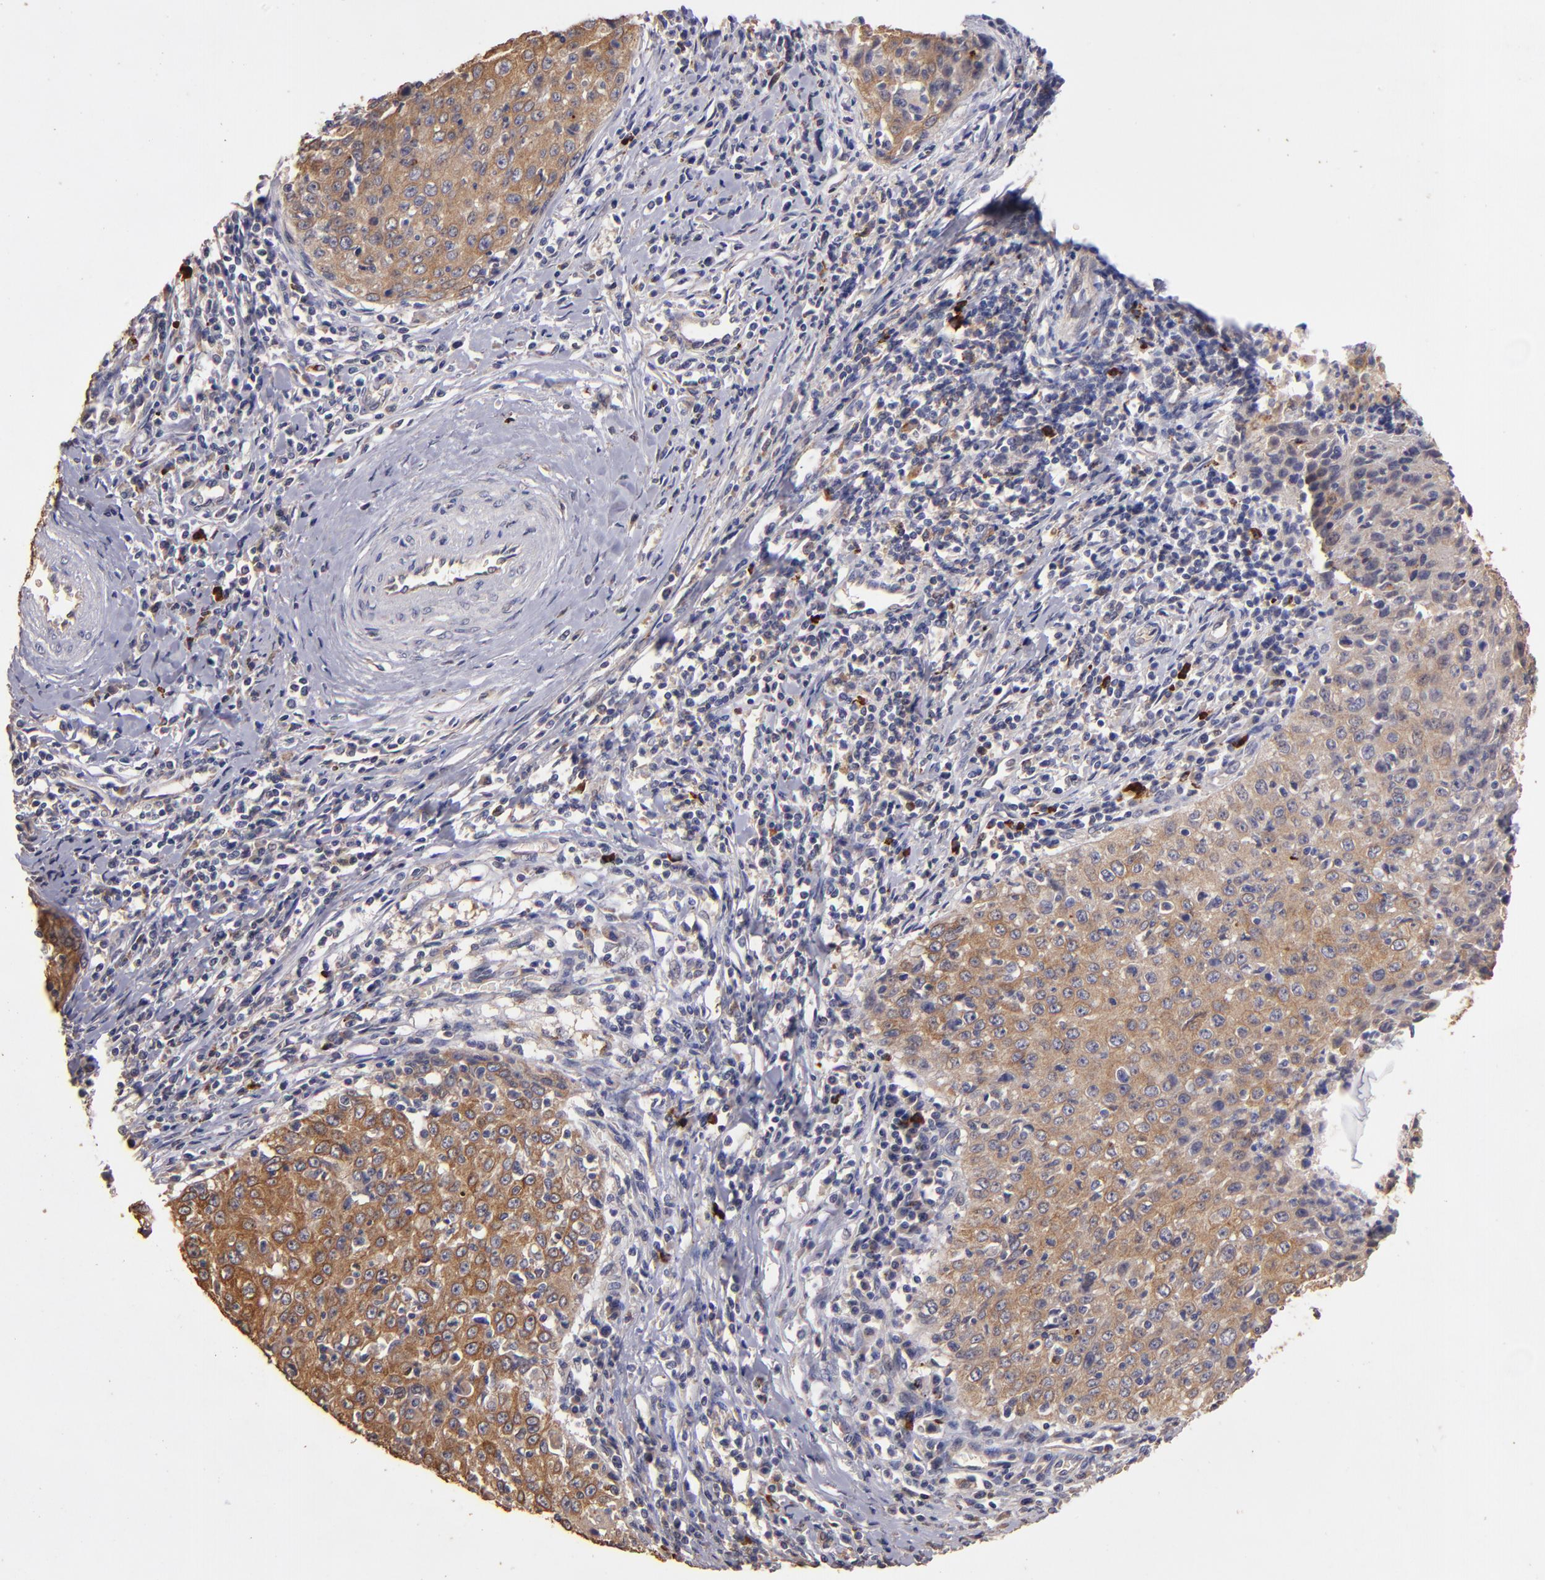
{"staining": {"intensity": "moderate", "quantity": ">75%", "location": "cytoplasmic/membranous"}, "tissue": "cervical cancer", "cell_type": "Tumor cells", "image_type": "cancer", "snomed": [{"axis": "morphology", "description": "Squamous cell carcinoma, NOS"}, {"axis": "topography", "description": "Cervix"}], "caption": "Protein analysis of cervical cancer (squamous cell carcinoma) tissue exhibits moderate cytoplasmic/membranous expression in approximately >75% of tumor cells. (DAB = brown stain, brightfield microscopy at high magnification).", "gene": "SRRD", "patient": {"sex": "female", "age": 27}}